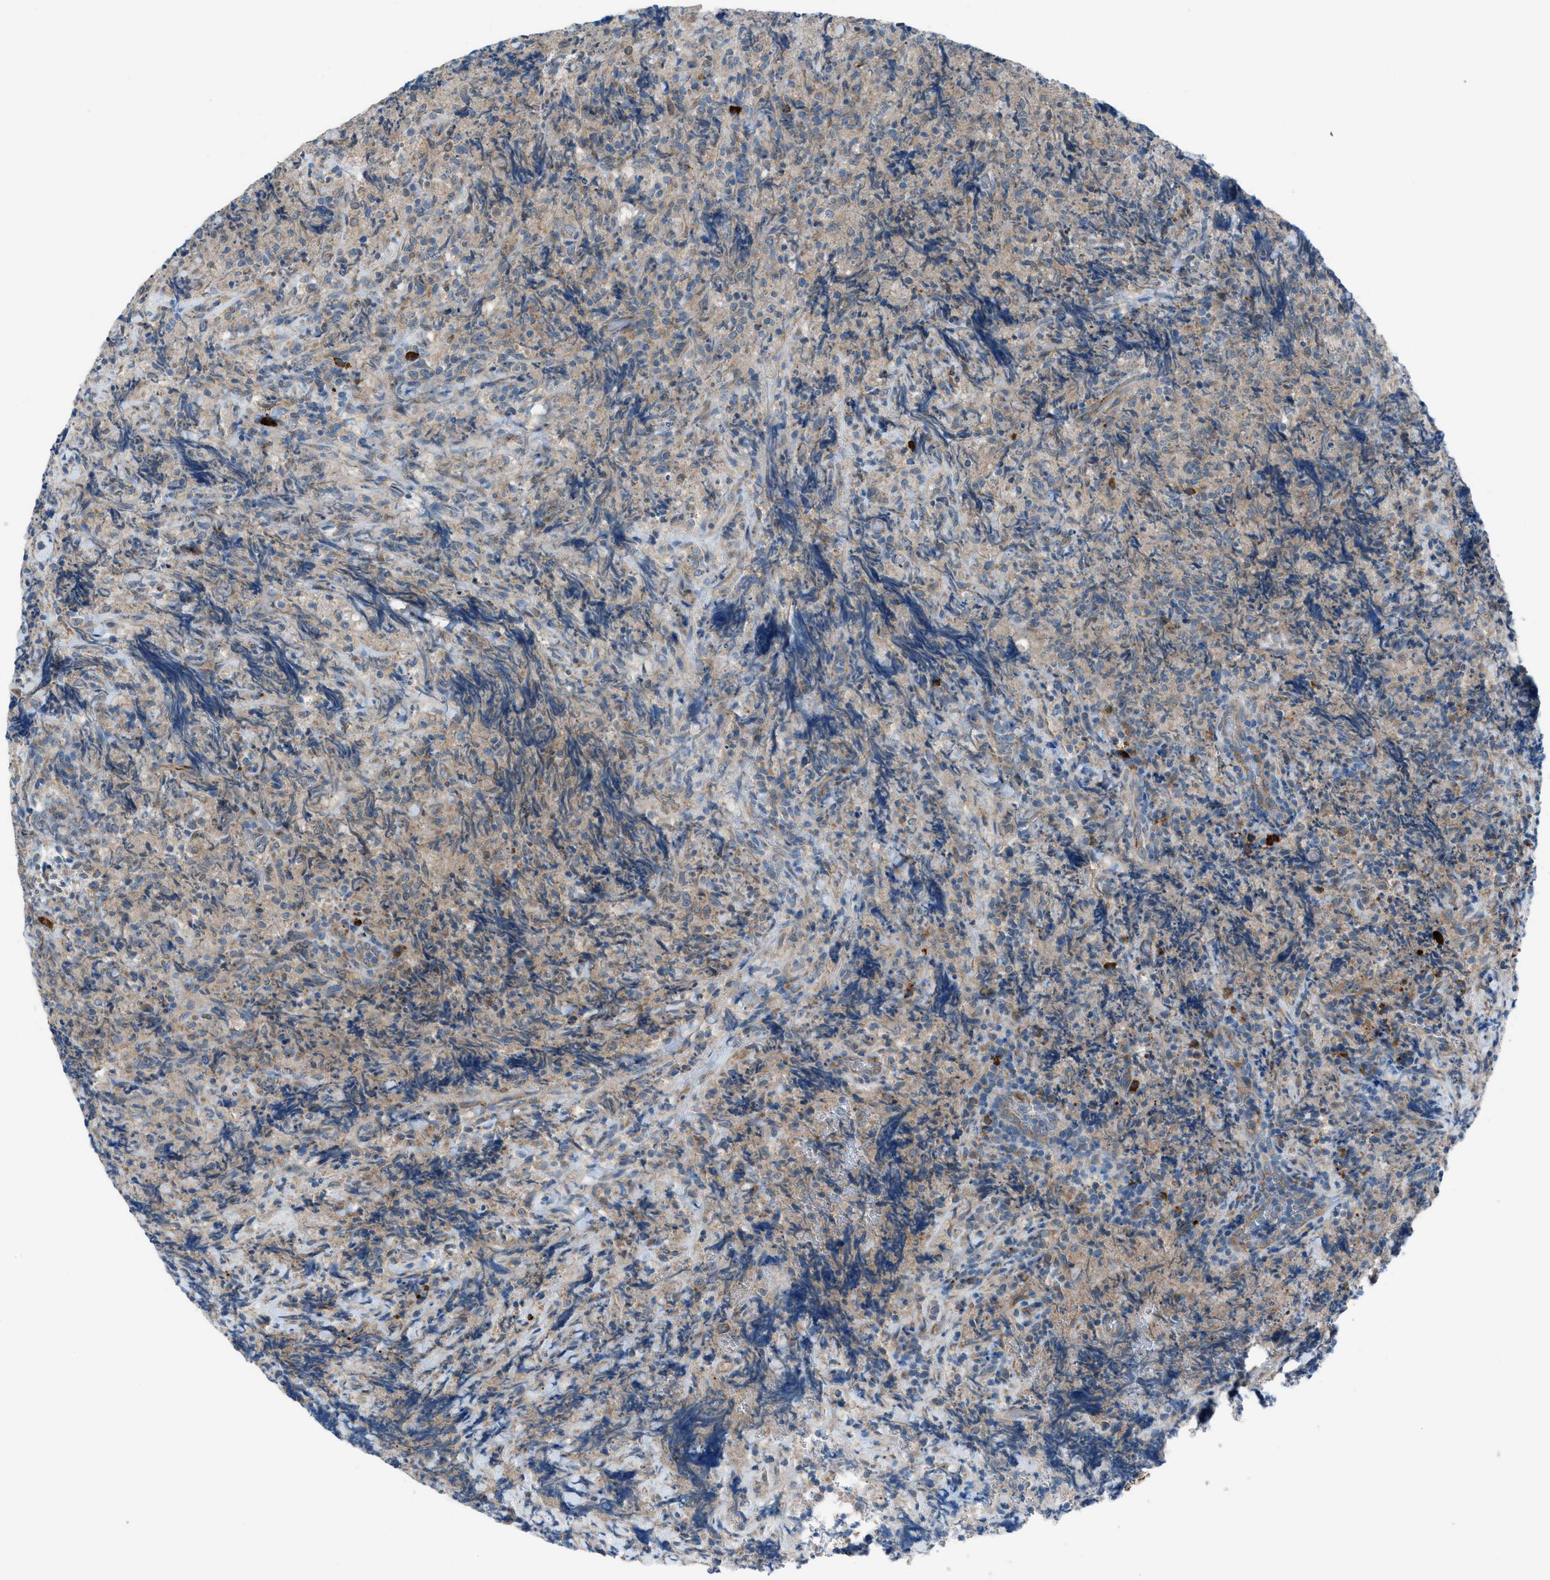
{"staining": {"intensity": "weak", "quantity": "<25%", "location": "cytoplasmic/membranous"}, "tissue": "lymphoma", "cell_type": "Tumor cells", "image_type": "cancer", "snomed": [{"axis": "morphology", "description": "Malignant lymphoma, non-Hodgkin's type, High grade"}, {"axis": "topography", "description": "Tonsil"}], "caption": "Tumor cells show no significant protein expression in lymphoma. (DAB (3,3'-diaminobenzidine) IHC with hematoxylin counter stain).", "gene": "HEG1", "patient": {"sex": "female", "age": 36}}